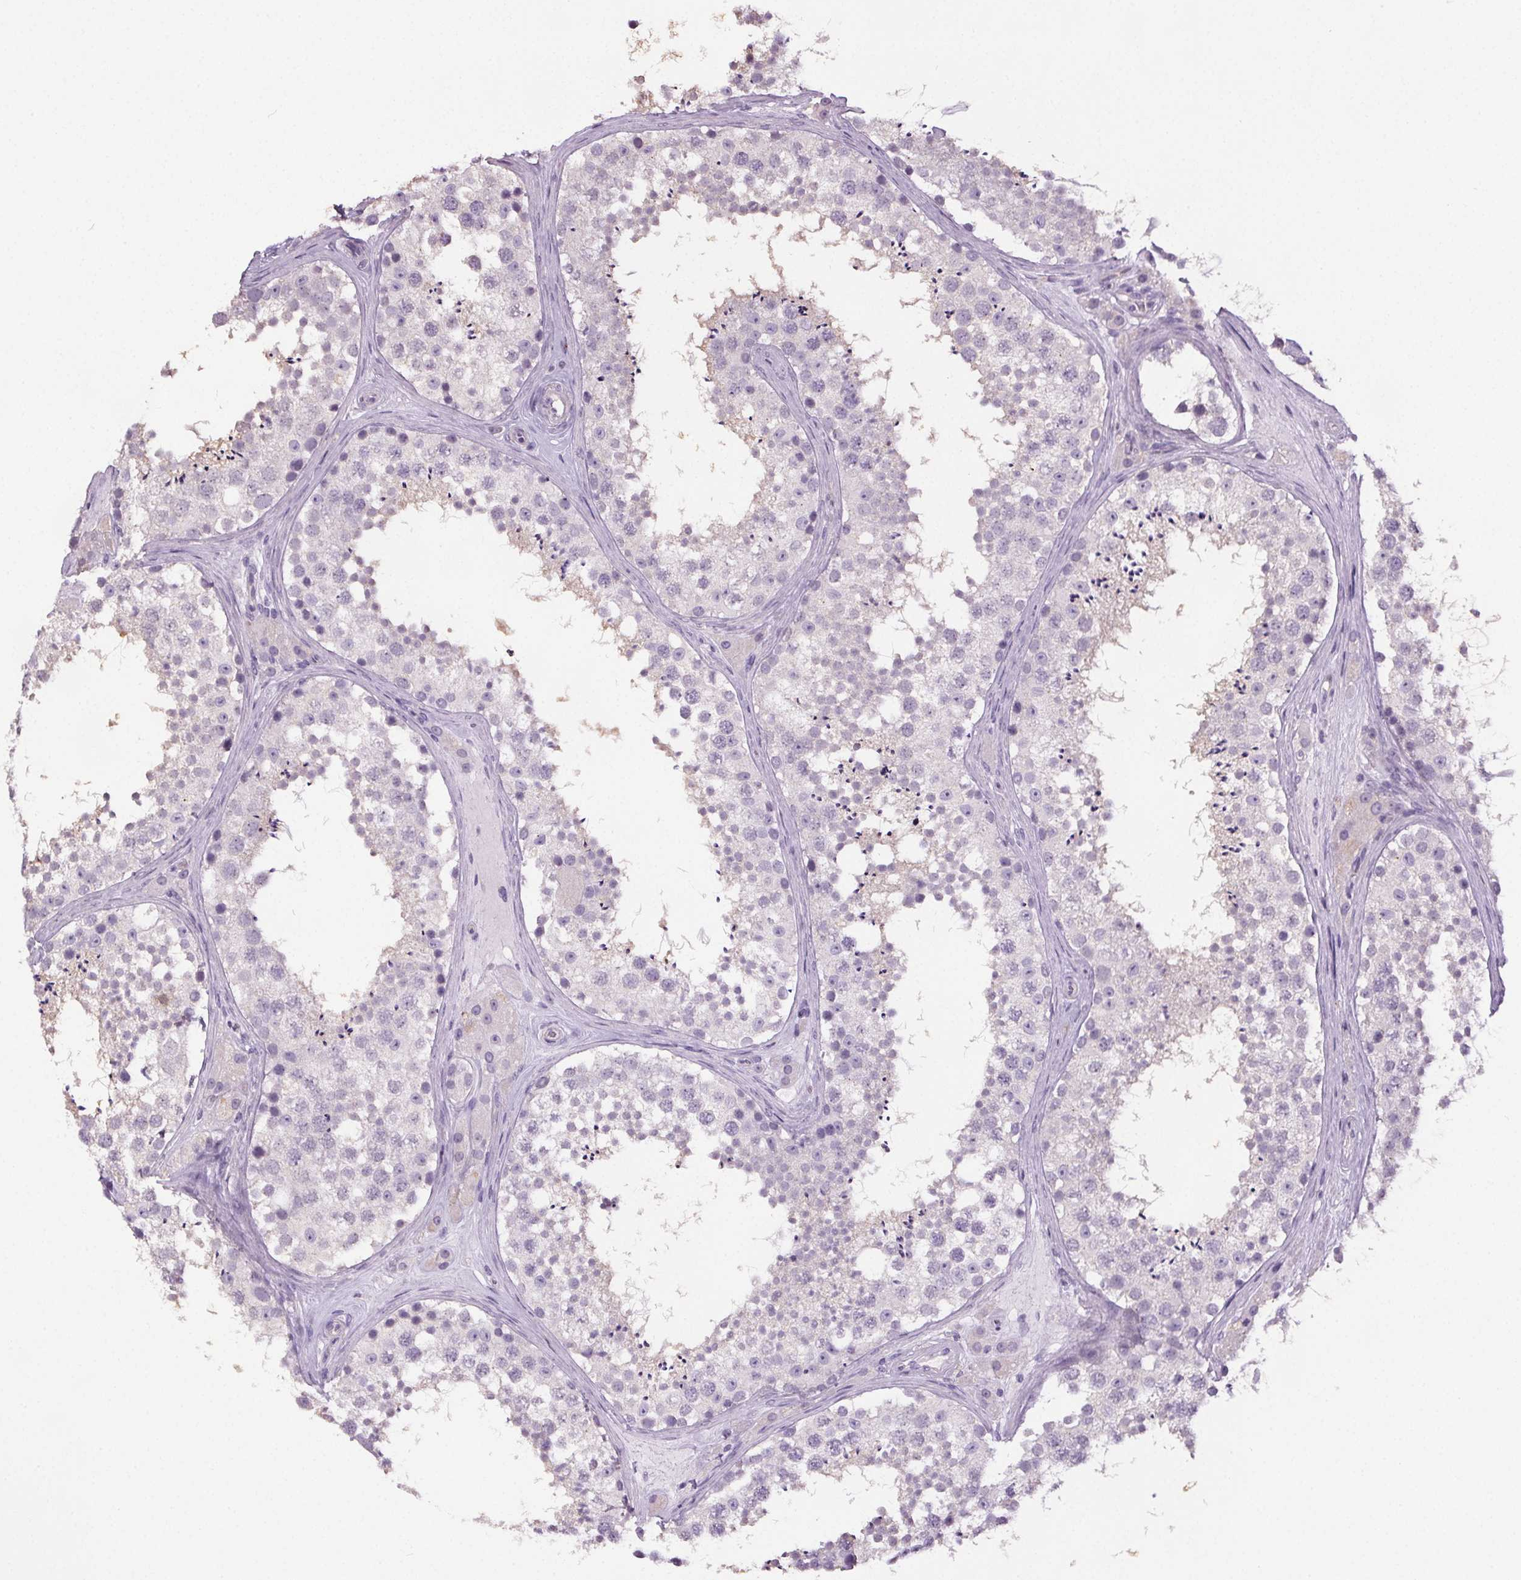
{"staining": {"intensity": "negative", "quantity": "none", "location": "none"}, "tissue": "testis", "cell_type": "Cells in seminiferous ducts", "image_type": "normal", "snomed": [{"axis": "morphology", "description": "Normal tissue, NOS"}, {"axis": "topography", "description": "Testis"}], "caption": "The photomicrograph displays no significant expression in cells in seminiferous ducts of testis.", "gene": "GPIHBP1", "patient": {"sex": "male", "age": 41}}